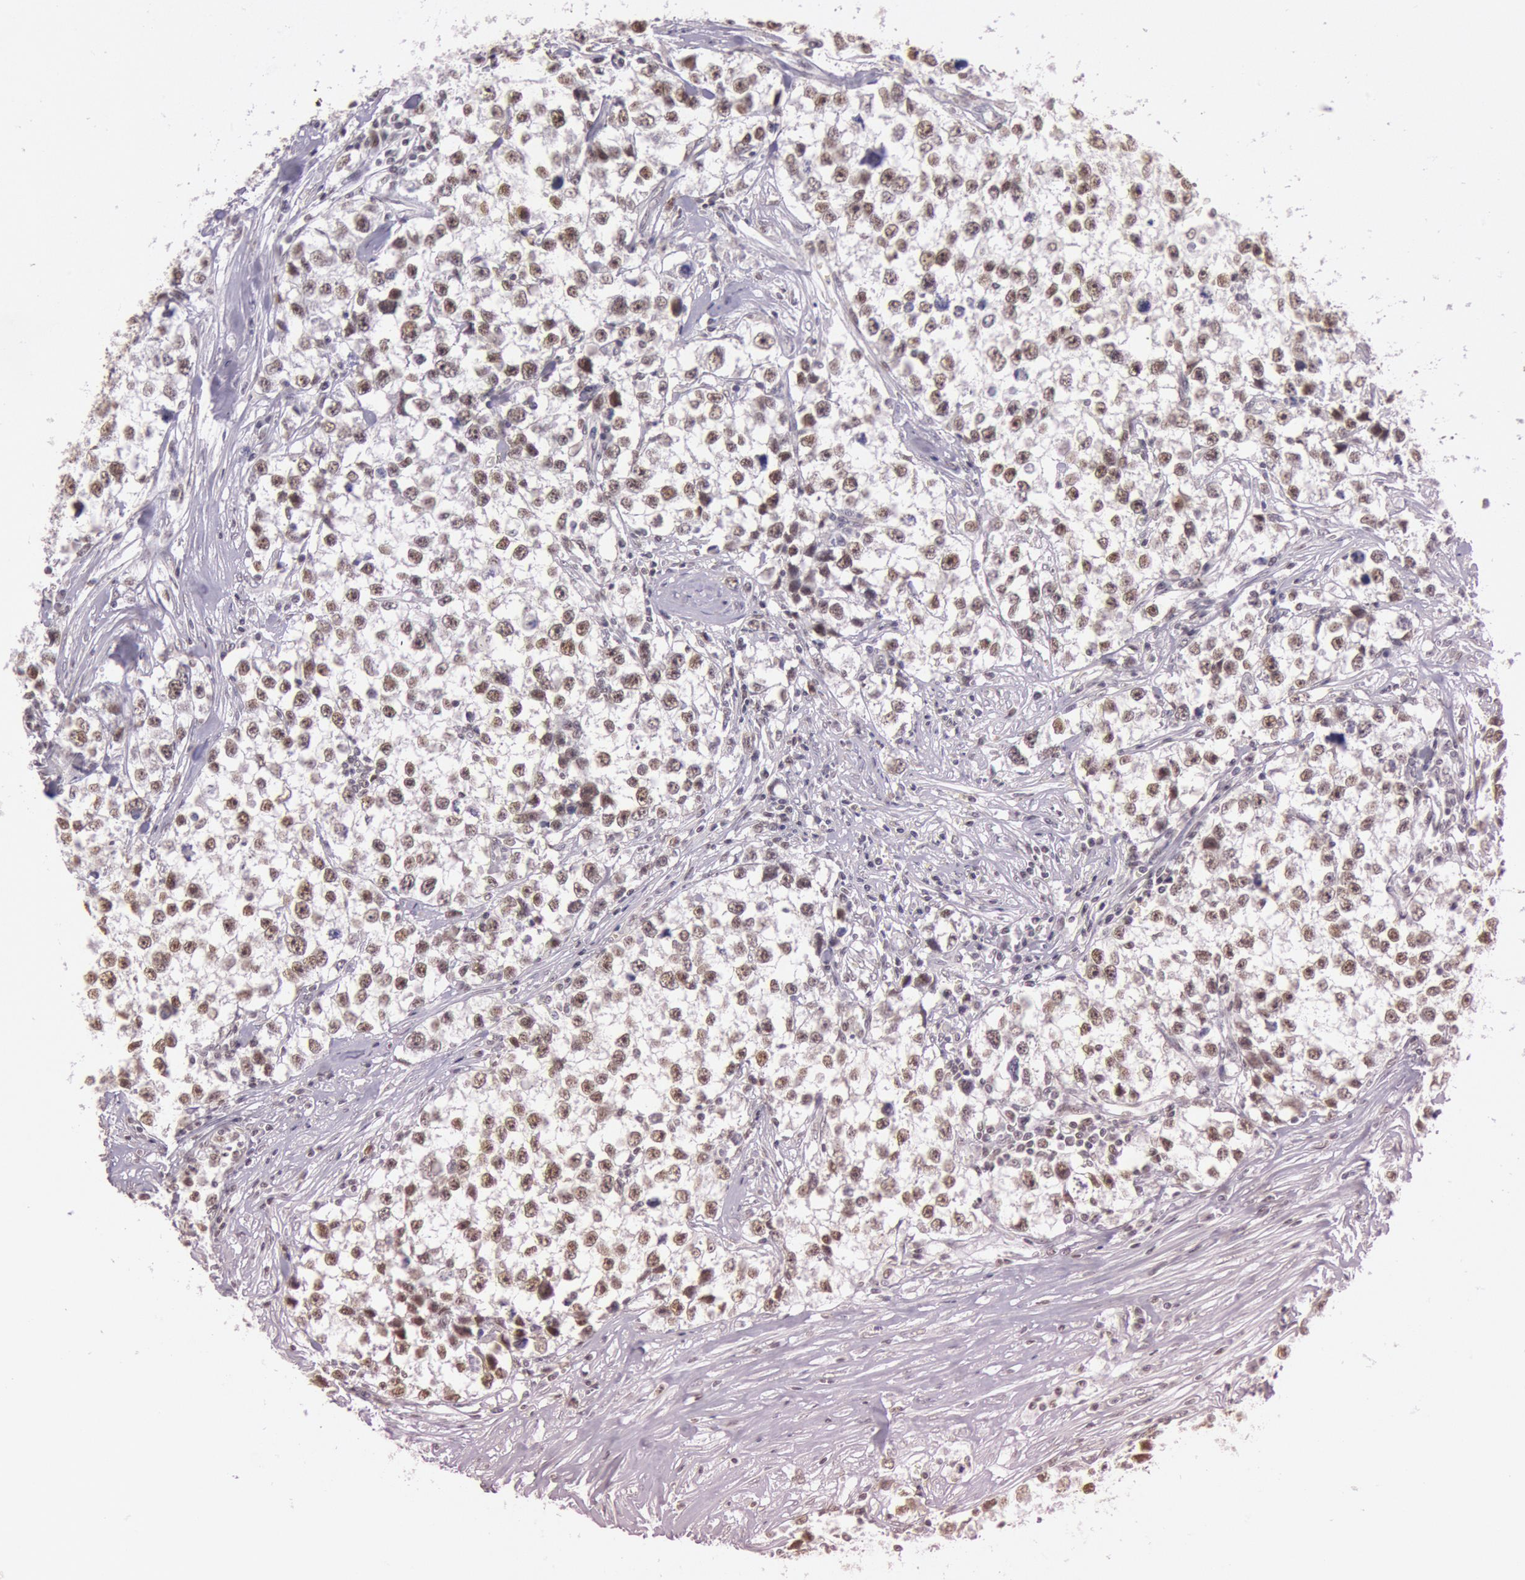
{"staining": {"intensity": "moderate", "quantity": ">75%", "location": "nuclear"}, "tissue": "testis cancer", "cell_type": "Tumor cells", "image_type": "cancer", "snomed": [{"axis": "morphology", "description": "Seminoma, NOS"}, {"axis": "morphology", "description": "Carcinoma, Embryonal, NOS"}, {"axis": "topography", "description": "Testis"}], "caption": "Human testis seminoma stained for a protein (brown) displays moderate nuclear positive expression in about >75% of tumor cells.", "gene": "TASL", "patient": {"sex": "male", "age": 30}}